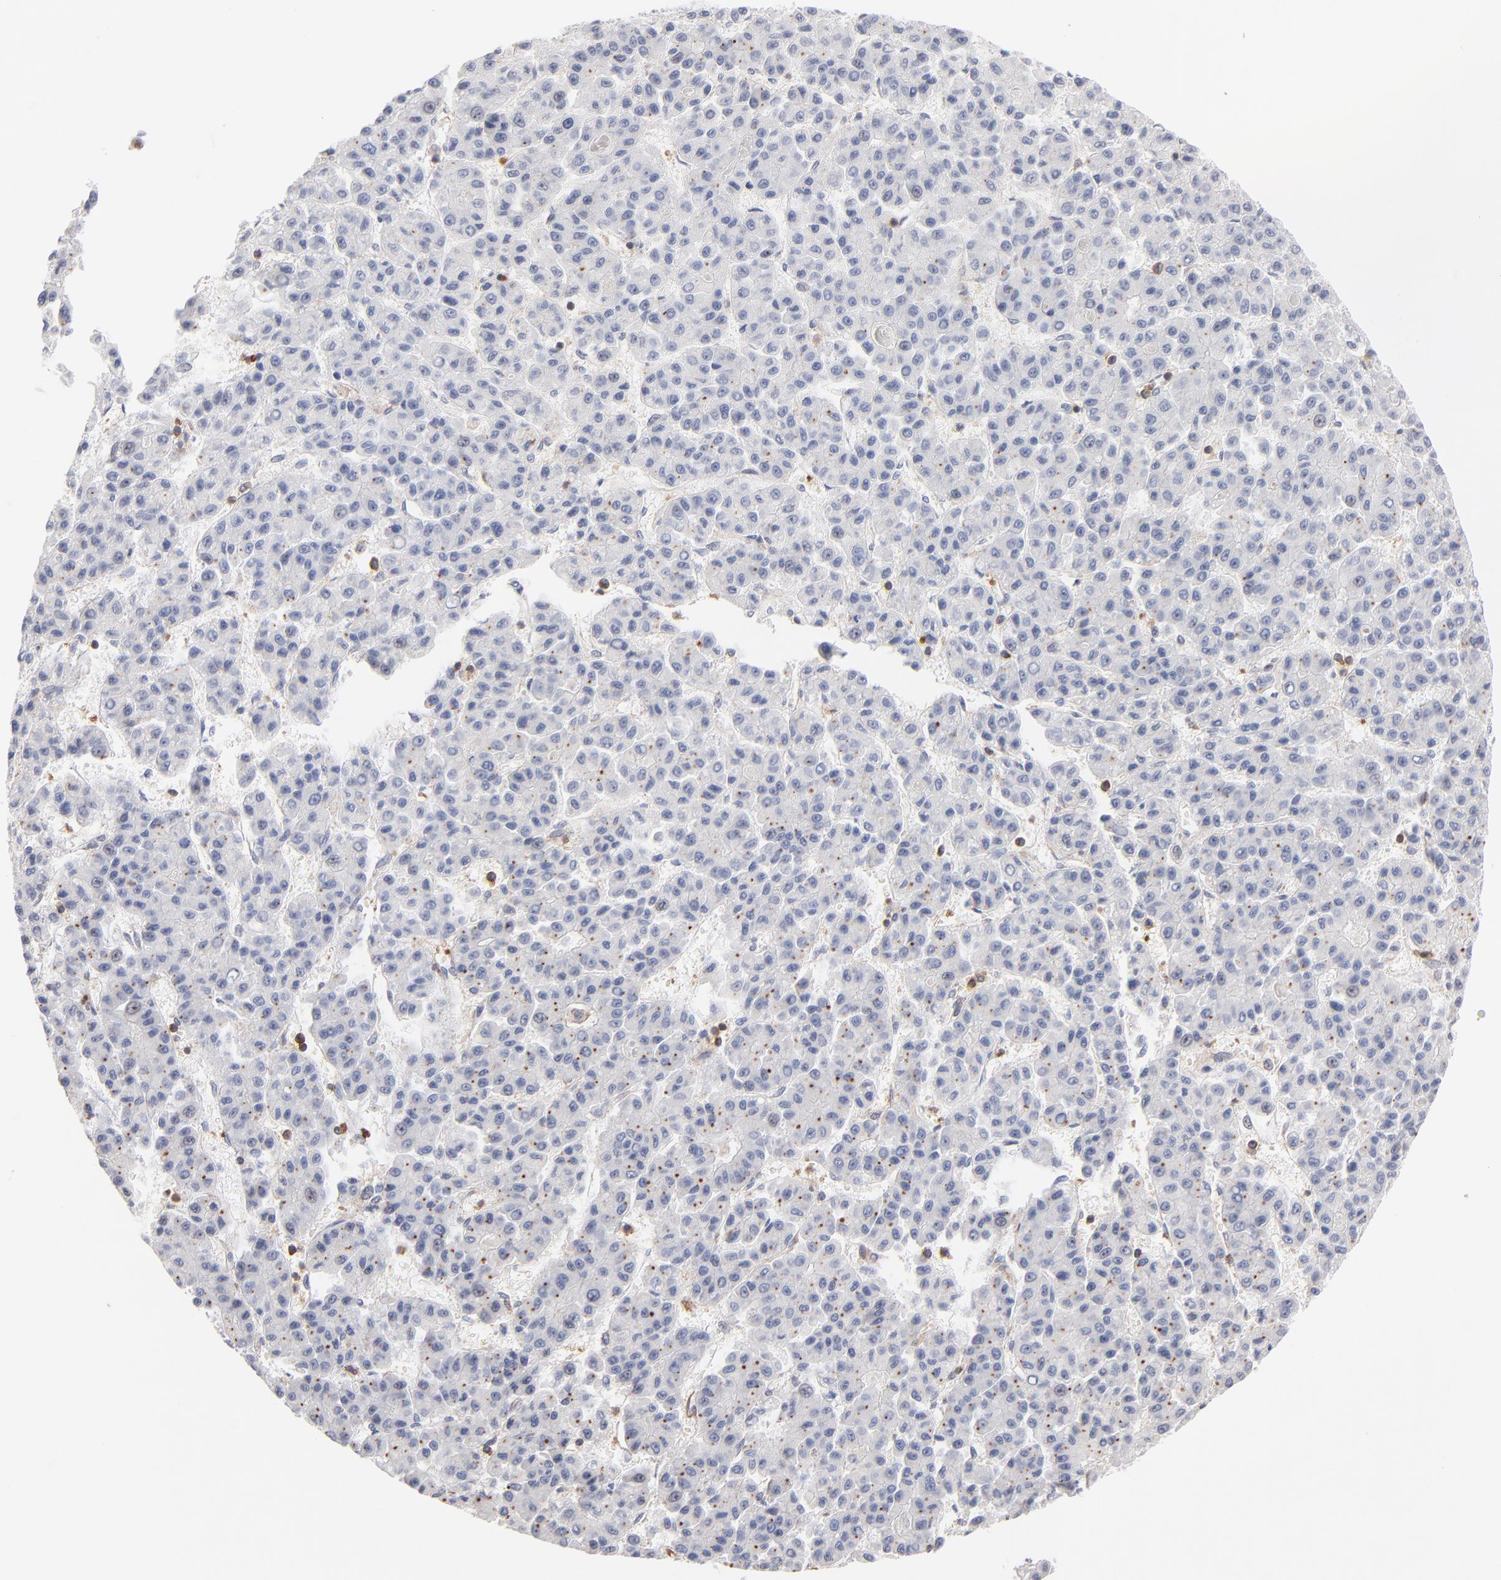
{"staining": {"intensity": "negative", "quantity": "none", "location": "none"}, "tissue": "liver cancer", "cell_type": "Tumor cells", "image_type": "cancer", "snomed": [{"axis": "morphology", "description": "Carcinoma, Hepatocellular, NOS"}, {"axis": "topography", "description": "Liver"}], "caption": "The immunohistochemistry (IHC) photomicrograph has no significant expression in tumor cells of liver cancer tissue.", "gene": "WIPF1", "patient": {"sex": "male", "age": 70}}